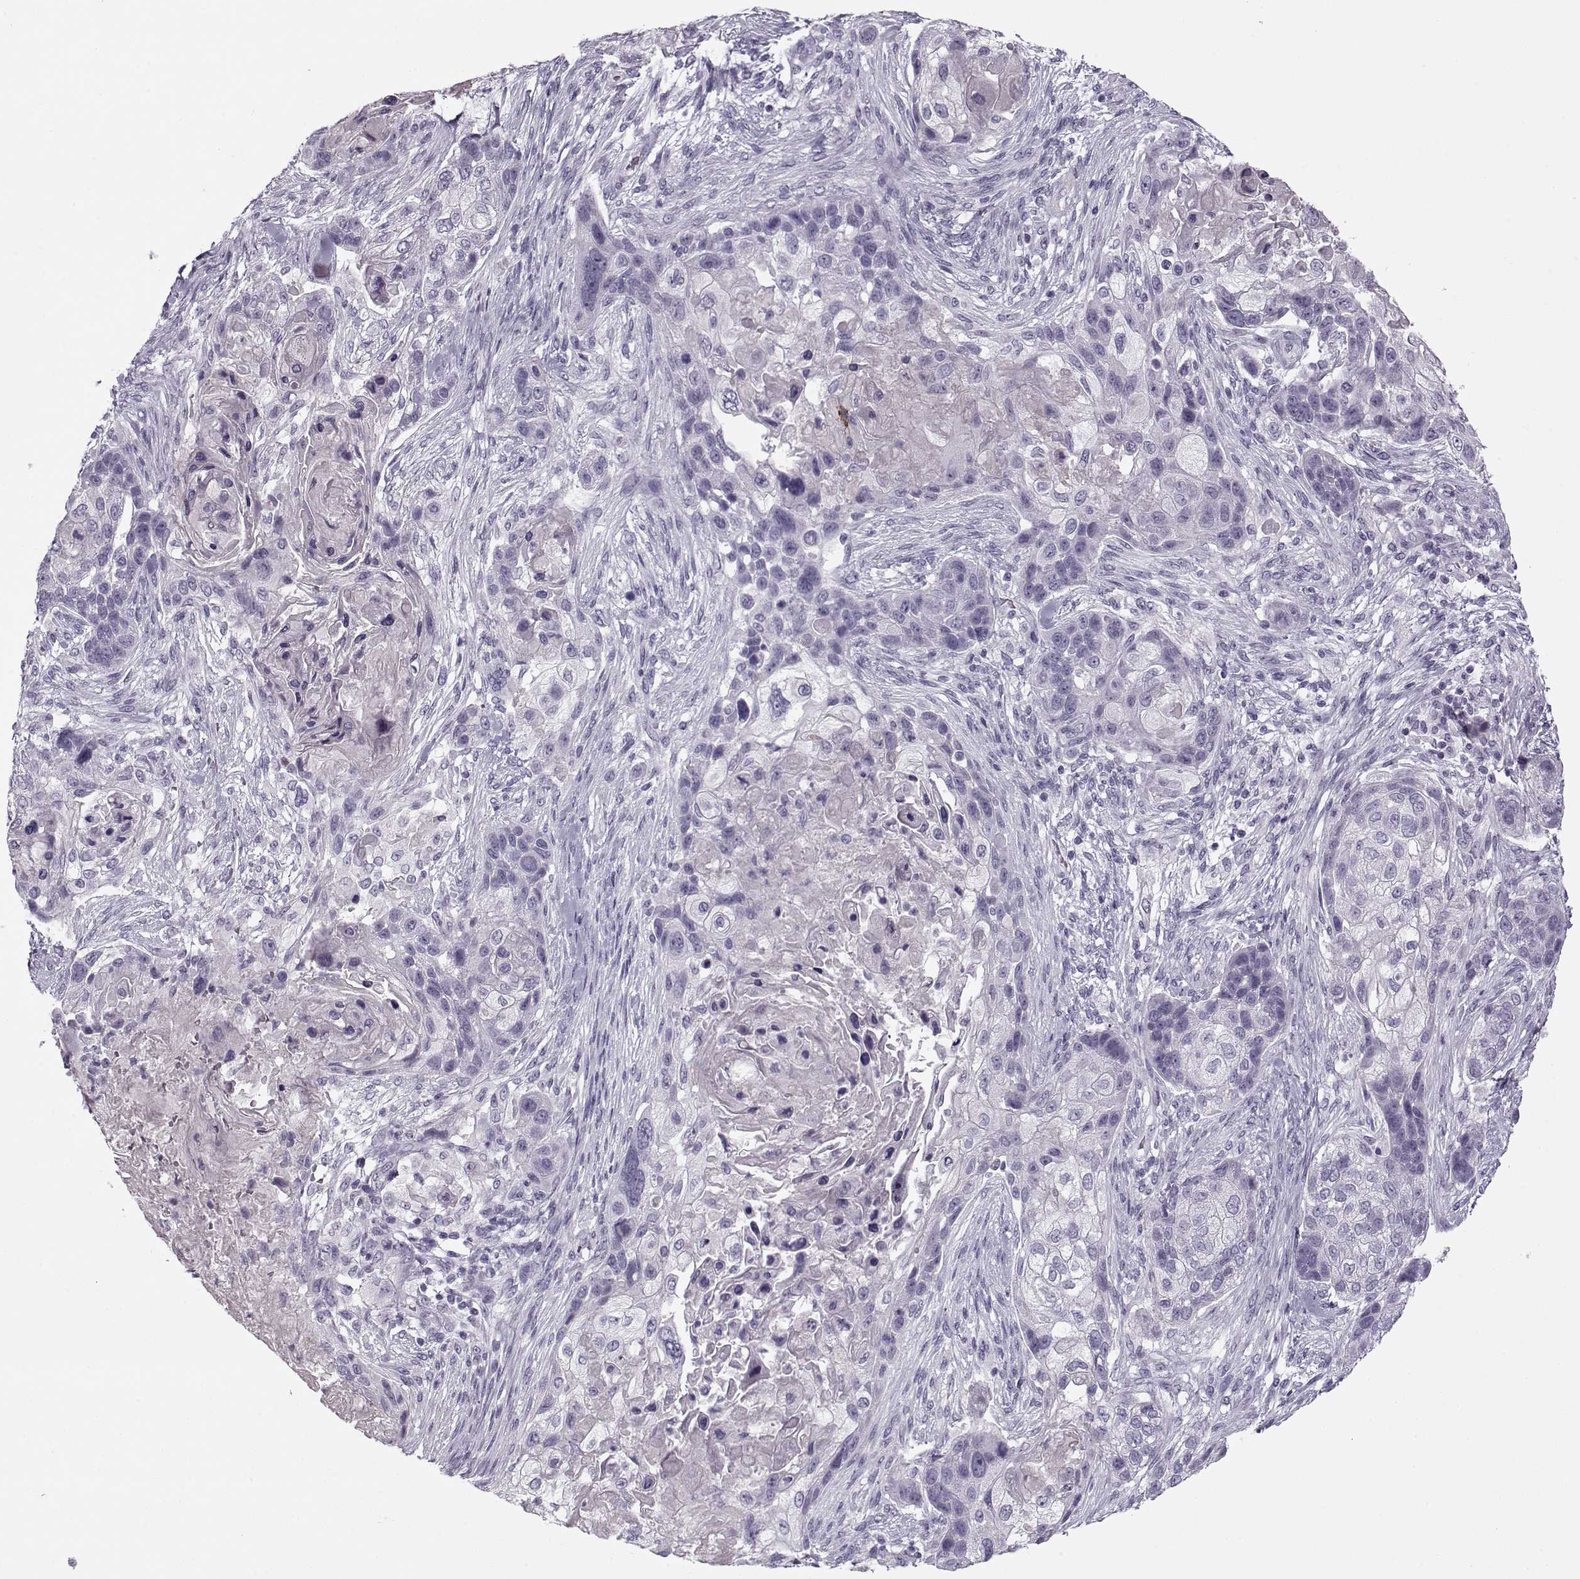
{"staining": {"intensity": "negative", "quantity": "none", "location": "none"}, "tissue": "lung cancer", "cell_type": "Tumor cells", "image_type": "cancer", "snomed": [{"axis": "morphology", "description": "Squamous cell carcinoma, NOS"}, {"axis": "topography", "description": "Lung"}], "caption": "Lung cancer was stained to show a protein in brown. There is no significant staining in tumor cells. (DAB immunohistochemistry, high magnification).", "gene": "PNMT", "patient": {"sex": "male", "age": 69}}